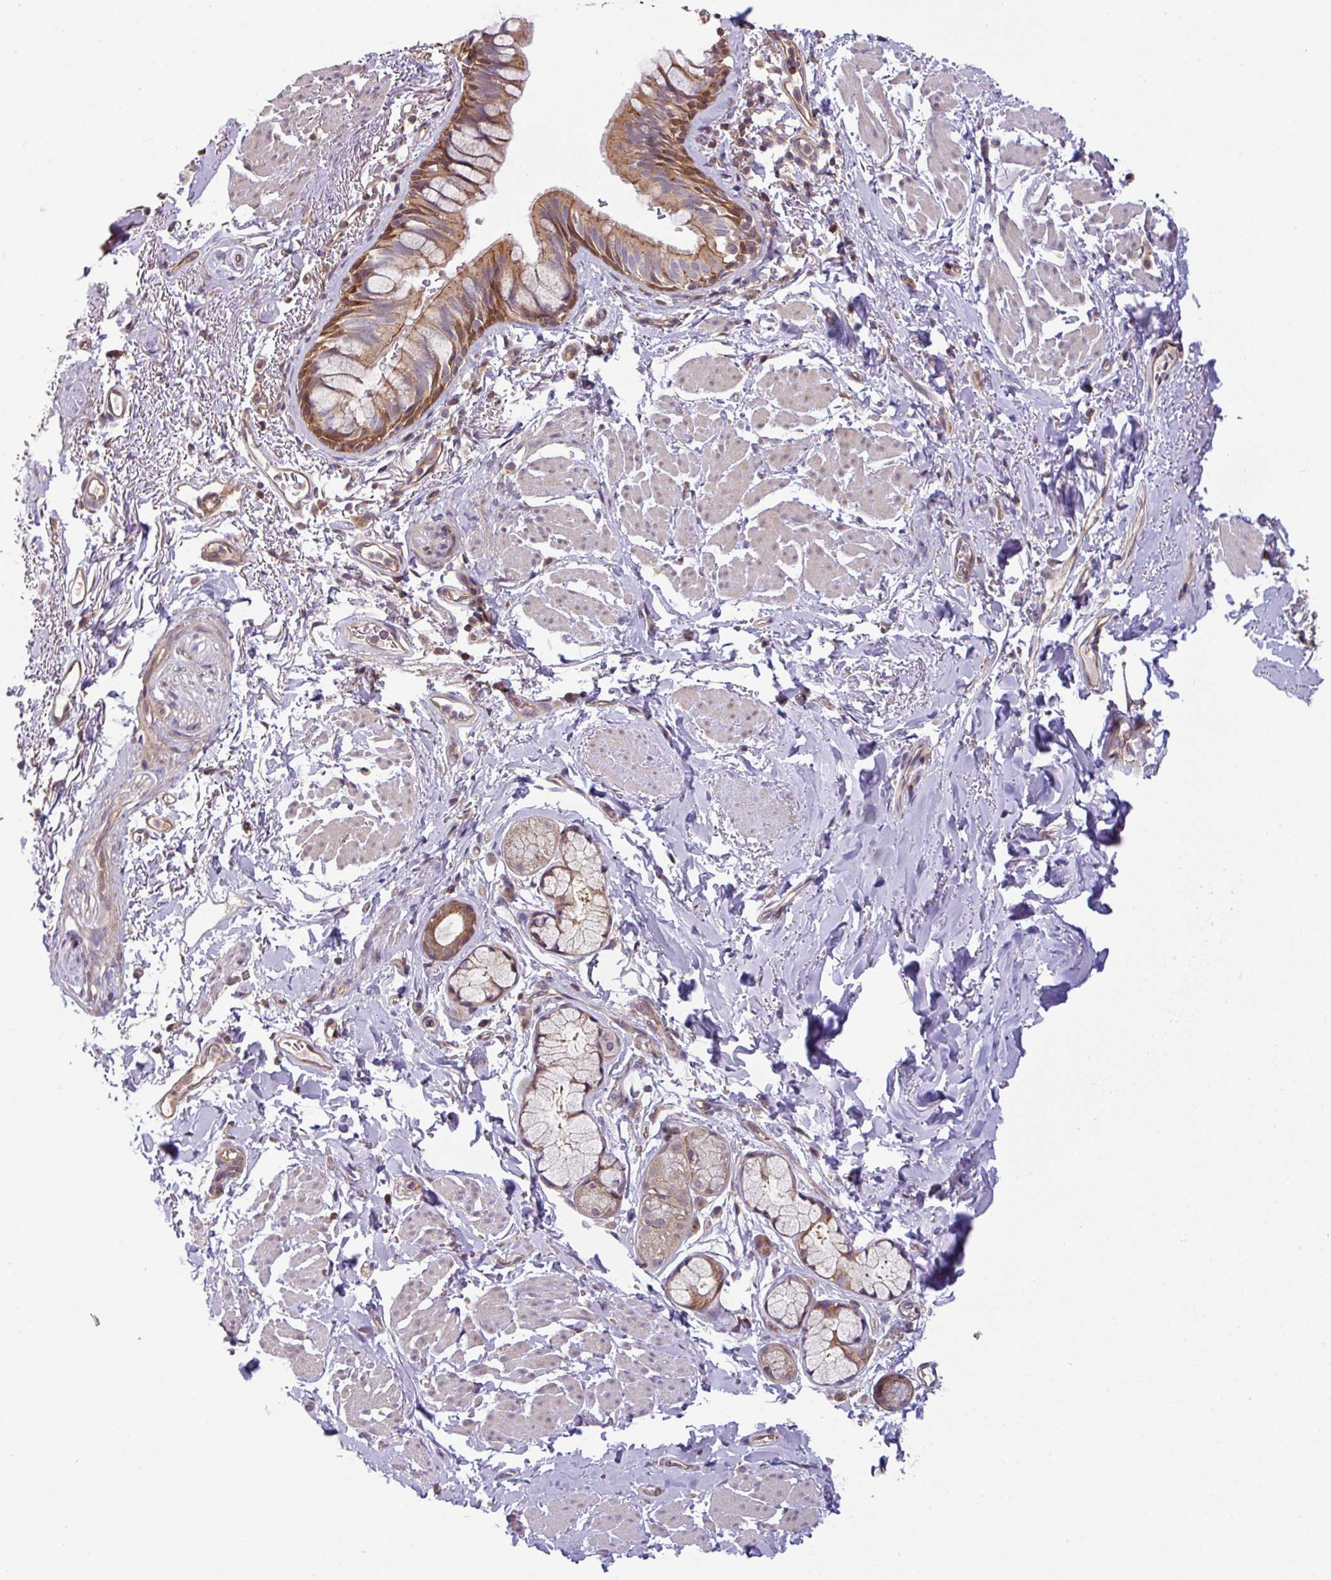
{"staining": {"intensity": "moderate", "quantity": ">75%", "location": "cytoplasmic/membranous"}, "tissue": "bronchus", "cell_type": "Respiratory epithelial cells", "image_type": "normal", "snomed": [{"axis": "morphology", "description": "Normal tissue, NOS"}, {"axis": "topography", "description": "Bronchus"}], "caption": "Protein analysis of normal bronchus exhibits moderate cytoplasmic/membranous positivity in approximately >75% of respiratory epithelial cells.", "gene": "SHB", "patient": {"sex": "male", "age": 67}}